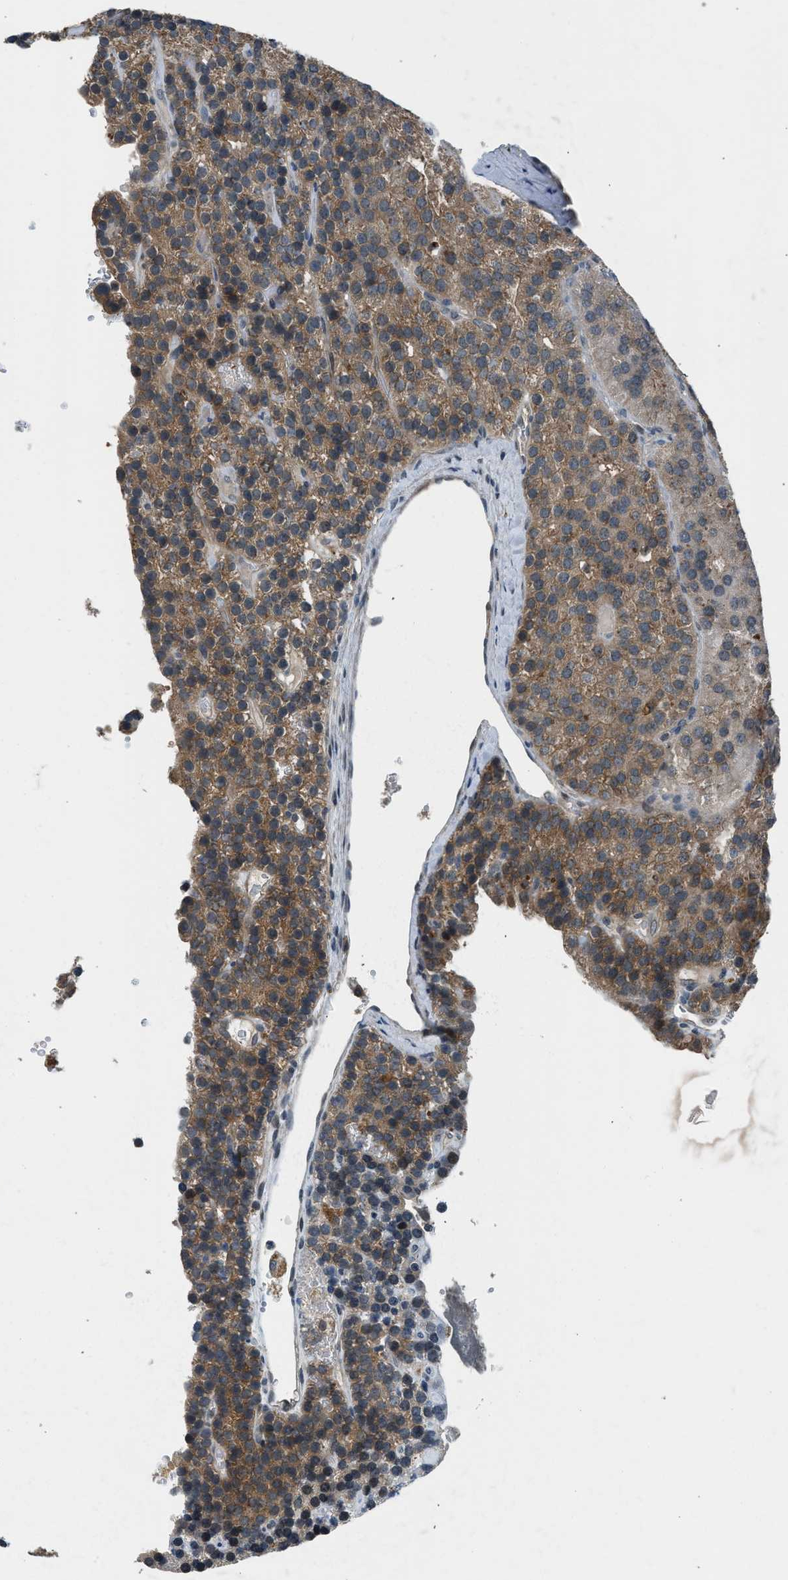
{"staining": {"intensity": "strong", "quantity": ">75%", "location": "cytoplasmic/membranous,nuclear"}, "tissue": "parathyroid gland", "cell_type": "Glandular cells", "image_type": "normal", "snomed": [{"axis": "morphology", "description": "Normal tissue, NOS"}, {"axis": "morphology", "description": "Adenoma, NOS"}, {"axis": "topography", "description": "Parathyroid gland"}], "caption": "High-magnification brightfield microscopy of normal parathyroid gland stained with DAB (3,3'-diaminobenzidine) (brown) and counterstained with hematoxylin (blue). glandular cells exhibit strong cytoplasmic/membranous,nuclear expression is seen in approximately>75% of cells.", "gene": "LMLN", "patient": {"sex": "female", "age": 86}}